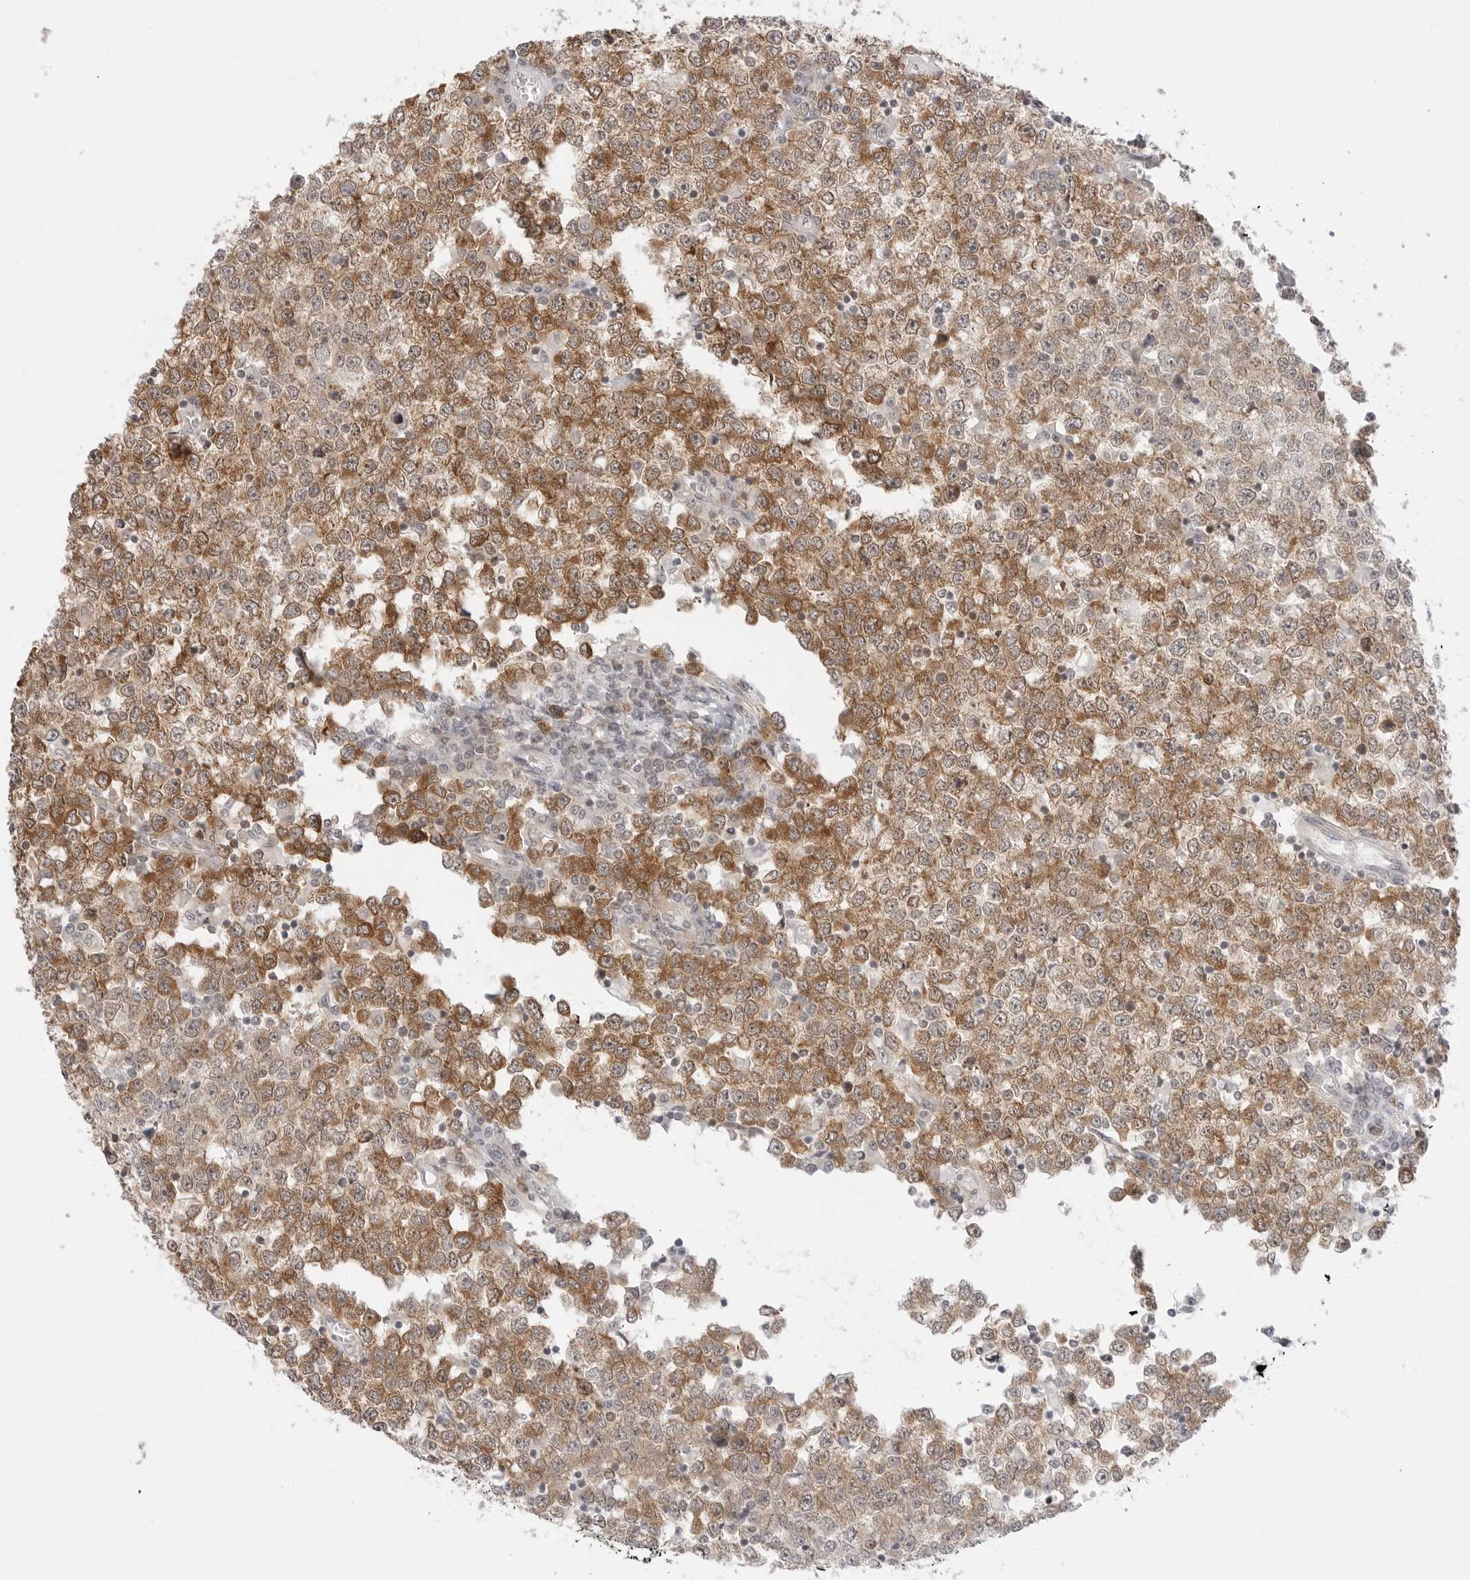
{"staining": {"intensity": "moderate", "quantity": ">75%", "location": "cytoplasmic/membranous"}, "tissue": "testis cancer", "cell_type": "Tumor cells", "image_type": "cancer", "snomed": [{"axis": "morphology", "description": "Seminoma, NOS"}, {"axis": "topography", "description": "Testis"}], "caption": "This image shows immunohistochemistry (IHC) staining of human testis seminoma, with medium moderate cytoplasmic/membranous expression in about >75% of tumor cells.", "gene": "NUDC", "patient": {"sex": "male", "age": 65}}